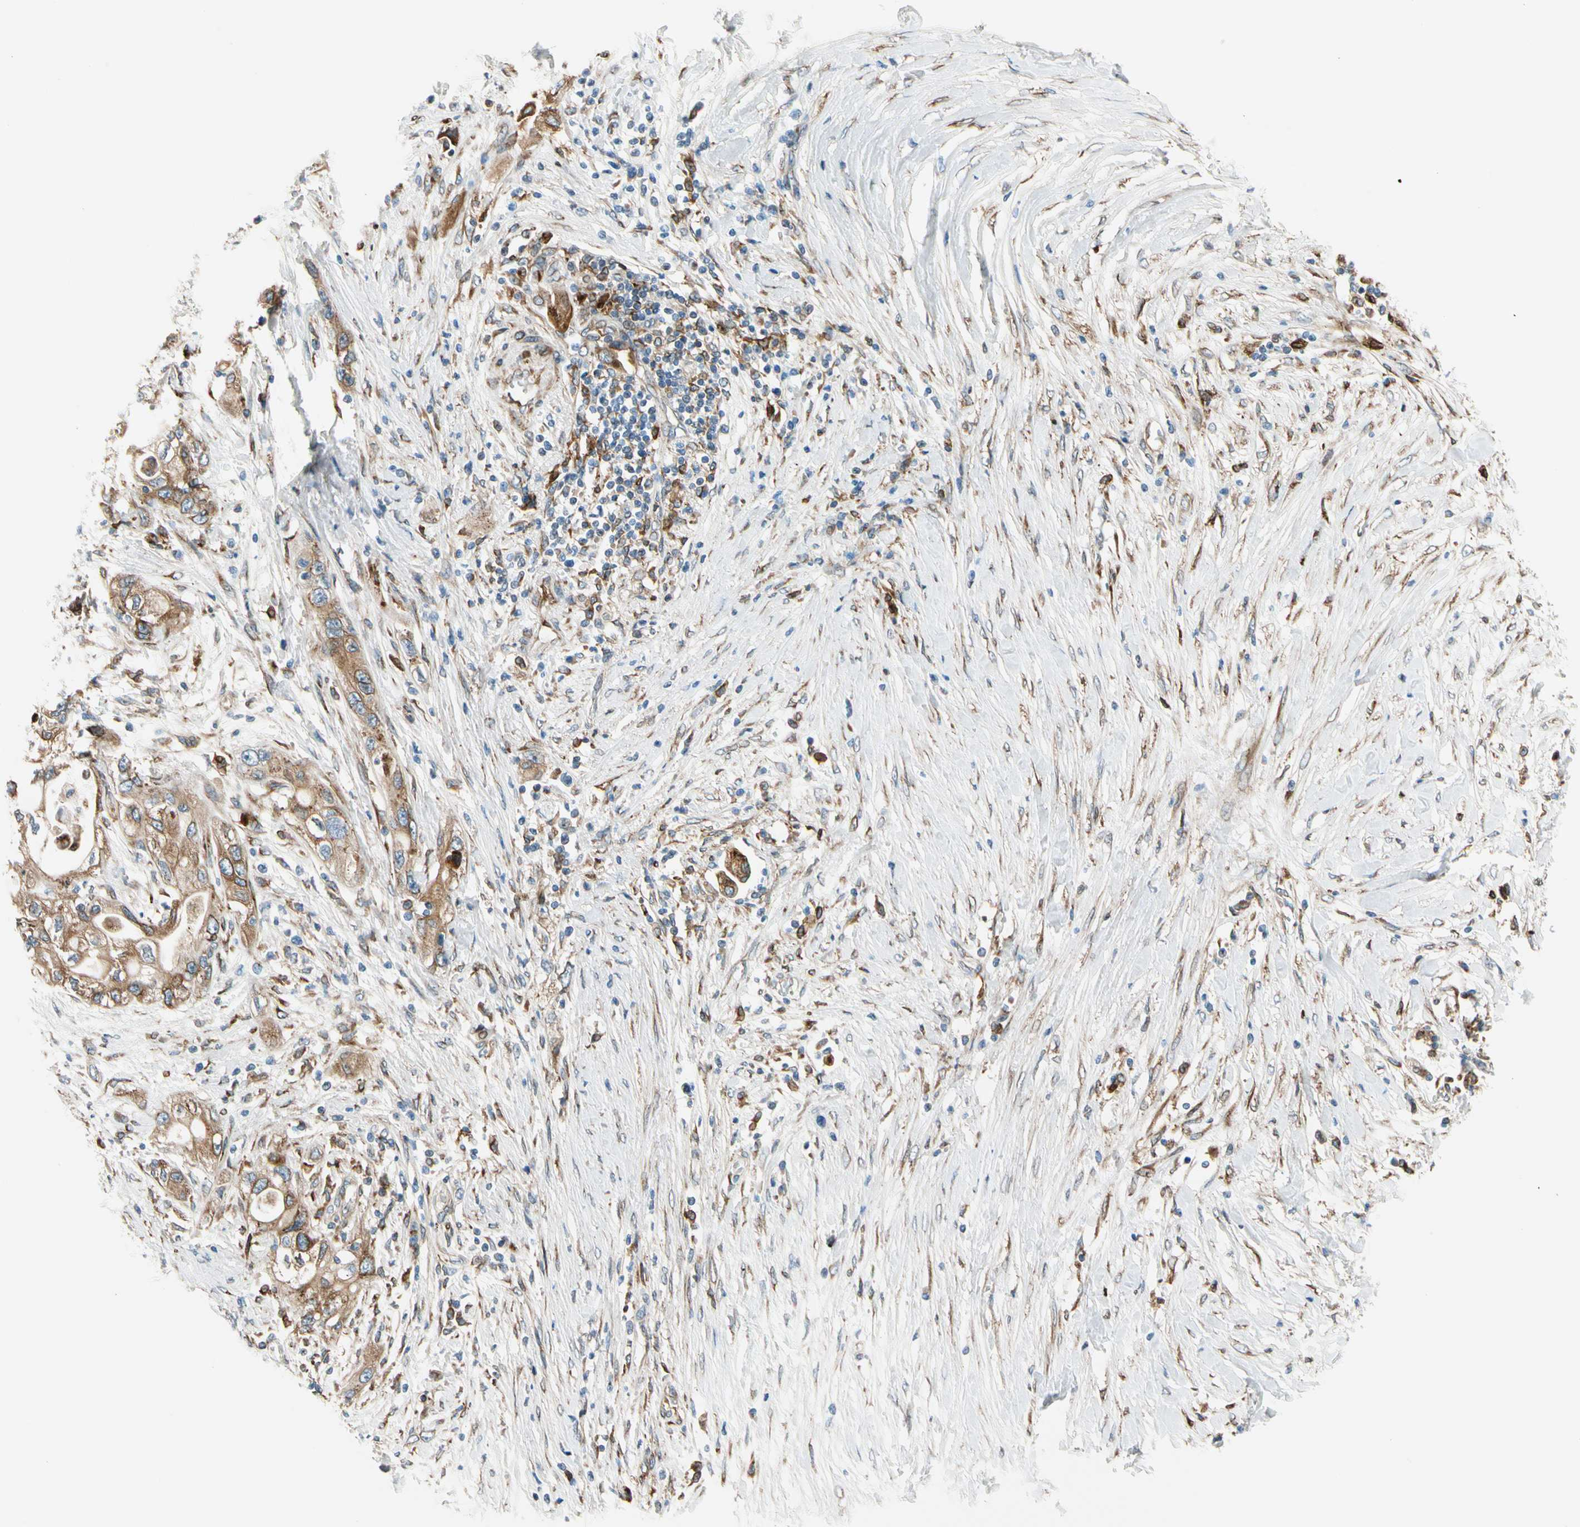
{"staining": {"intensity": "moderate", "quantity": ">75%", "location": "cytoplasmic/membranous"}, "tissue": "pancreatic cancer", "cell_type": "Tumor cells", "image_type": "cancer", "snomed": [{"axis": "morphology", "description": "Adenocarcinoma, NOS"}, {"axis": "topography", "description": "Pancreas"}], "caption": "IHC of human pancreatic adenocarcinoma reveals medium levels of moderate cytoplasmic/membranous positivity in about >75% of tumor cells.", "gene": "NUCB1", "patient": {"sex": "female", "age": 70}}